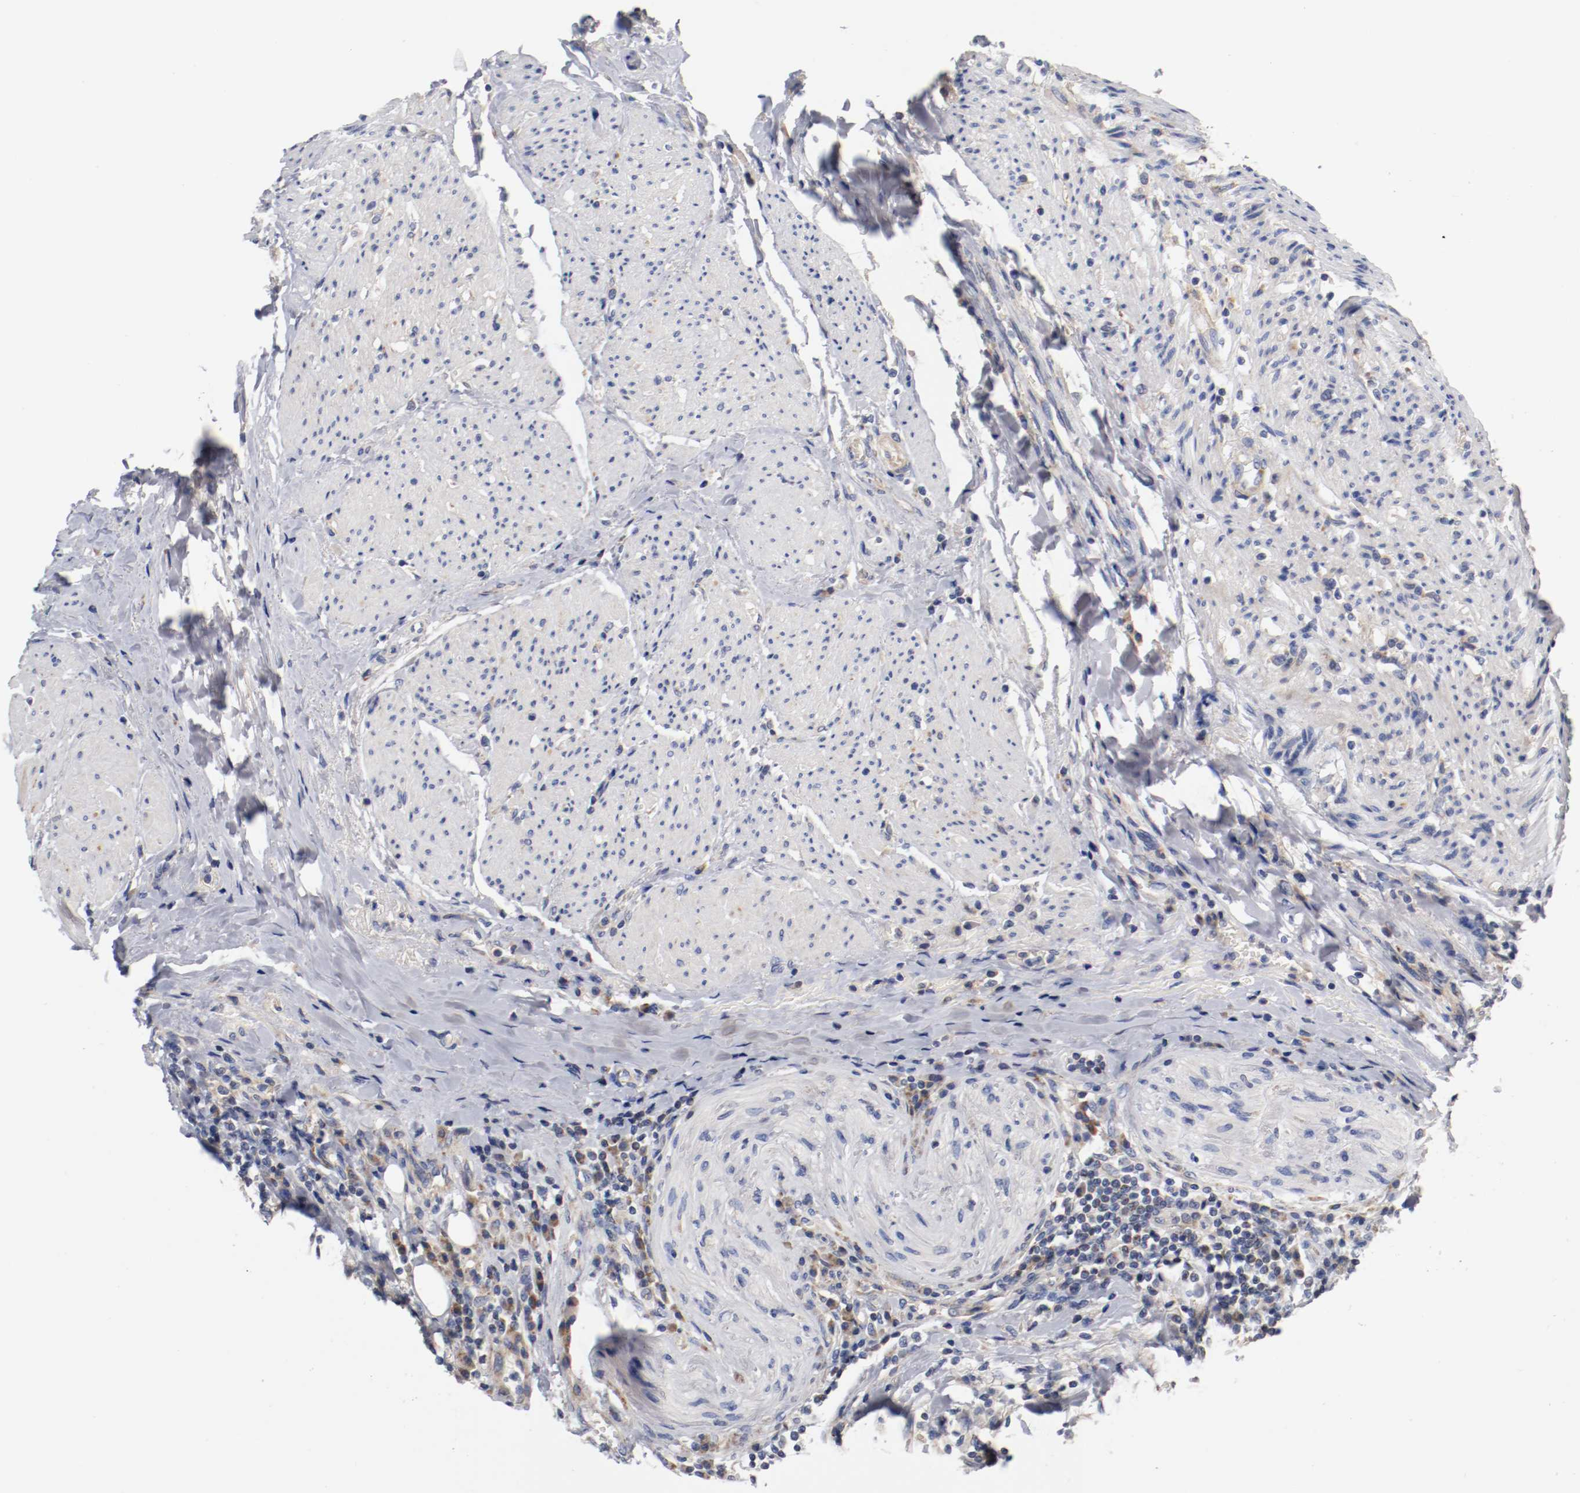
{"staining": {"intensity": "weak", "quantity": "<25%", "location": "cytoplasmic/membranous"}, "tissue": "urothelial cancer", "cell_type": "Tumor cells", "image_type": "cancer", "snomed": [{"axis": "morphology", "description": "Urothelial carcinoma, High grade"}, {"axis": "topography", "description": "Urinary bladder"}], "caption": "This photomicrograph is of urothelial carcinoma (high-grade) stained with immunohistochemistry to label a protein in brown with the nuclei are counter-stained blue. There is no positivity in tumor cells.", "gene": "PCSK6", "patient": {"sex": "female", "age": 80}}